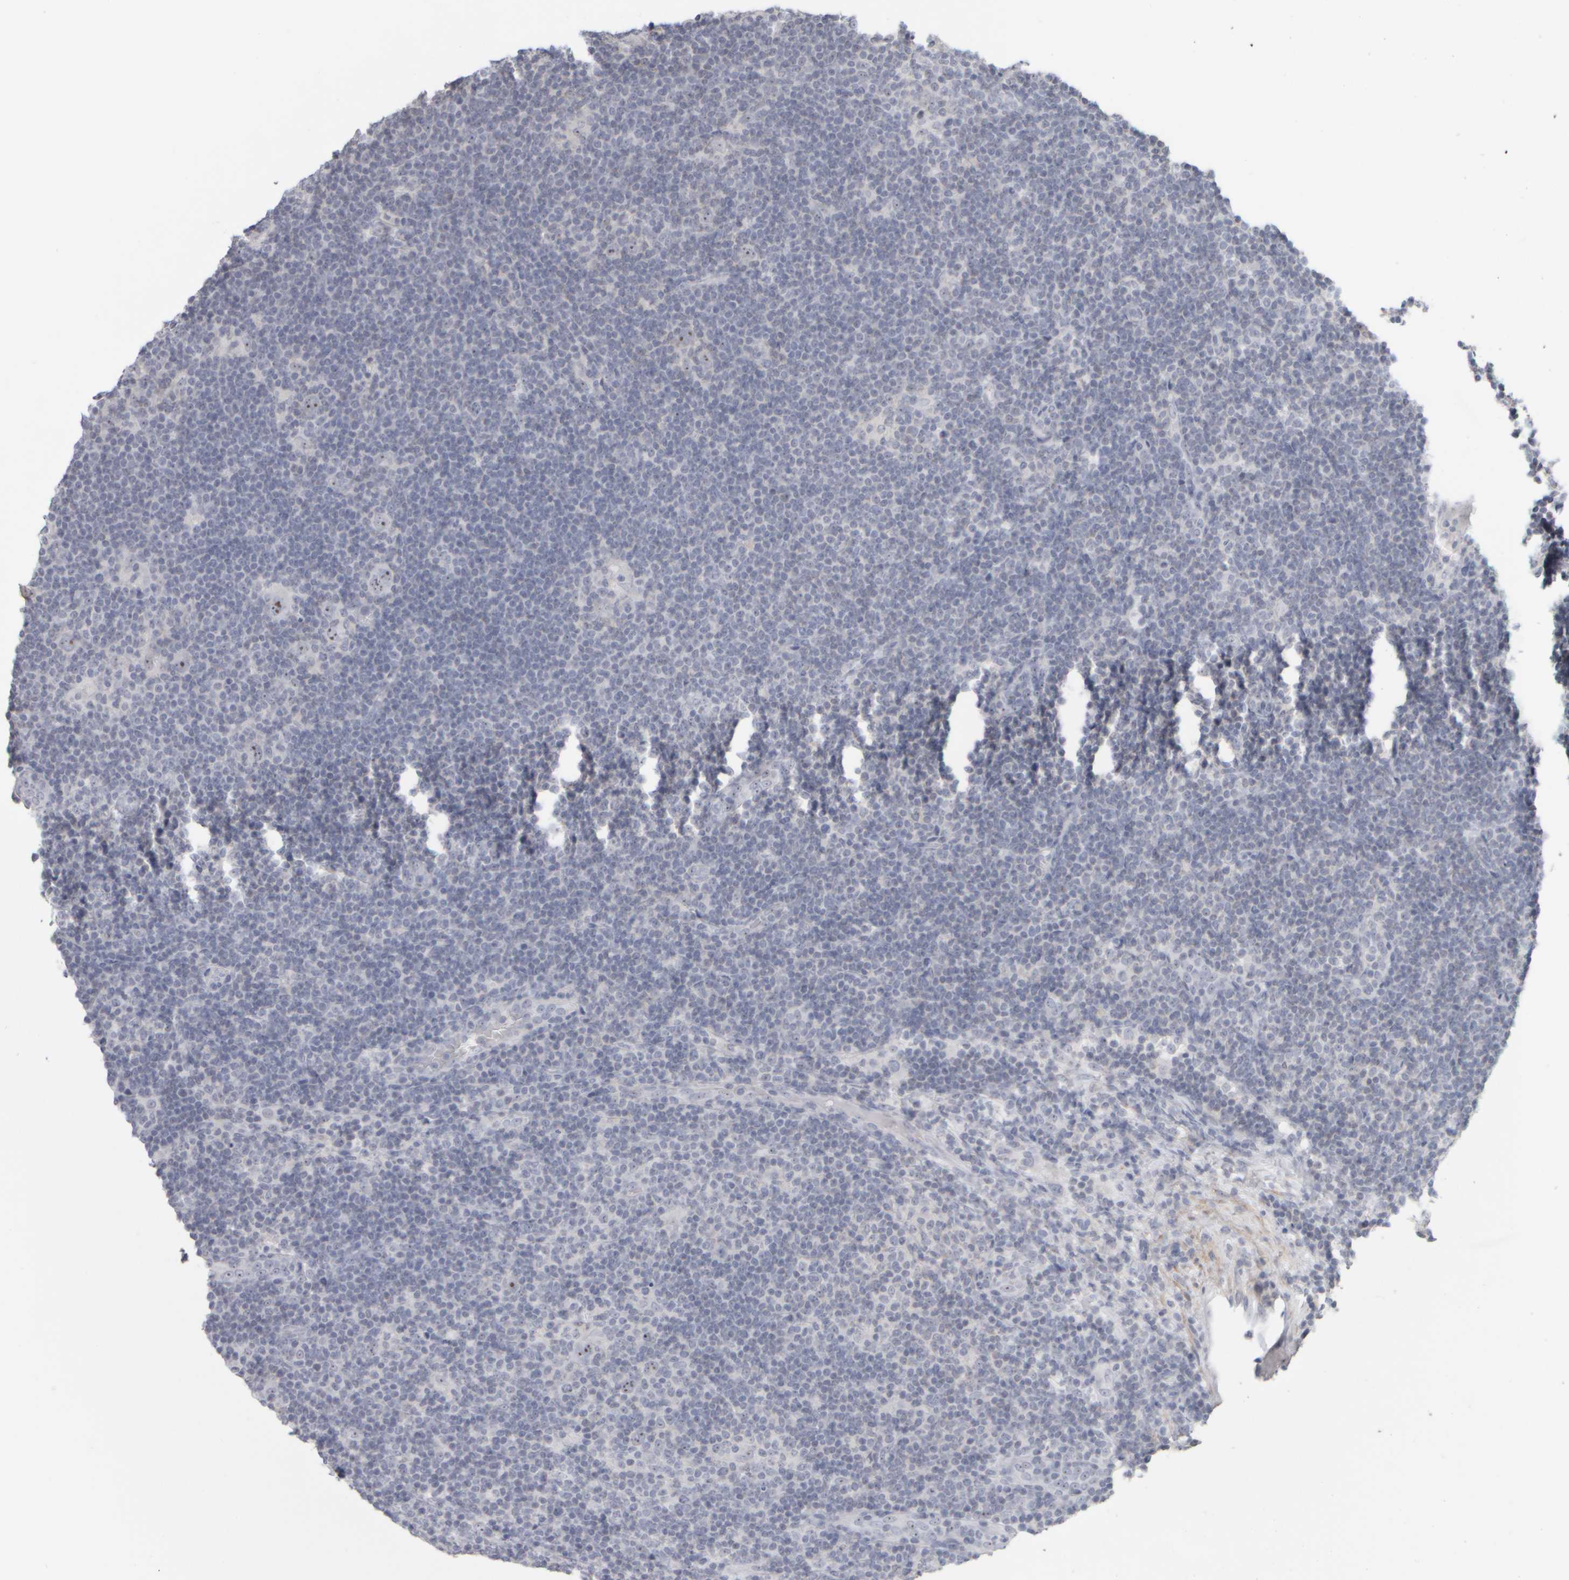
{"staining": {"intensity": "moderate", "quantity": ">75%", "location": "nuclear"}, "tissue": "lymphoma", "cell_type": "Tumor cells", "image_type": "cancer", "snomed": [{"axis": "morphology", "description": "Hodgkin's disease, NOS"}, {"axis": "topography", "description": "Lymph node"}], "caption": "This photomicrograph demonstrates immunohistochemistry (IHC) staining of lymphoma, with medium moderate nuclear staining in about >75% of tumor cells.", "gene": "DCXR", "patient": {"sex": "female", "age": 57}}